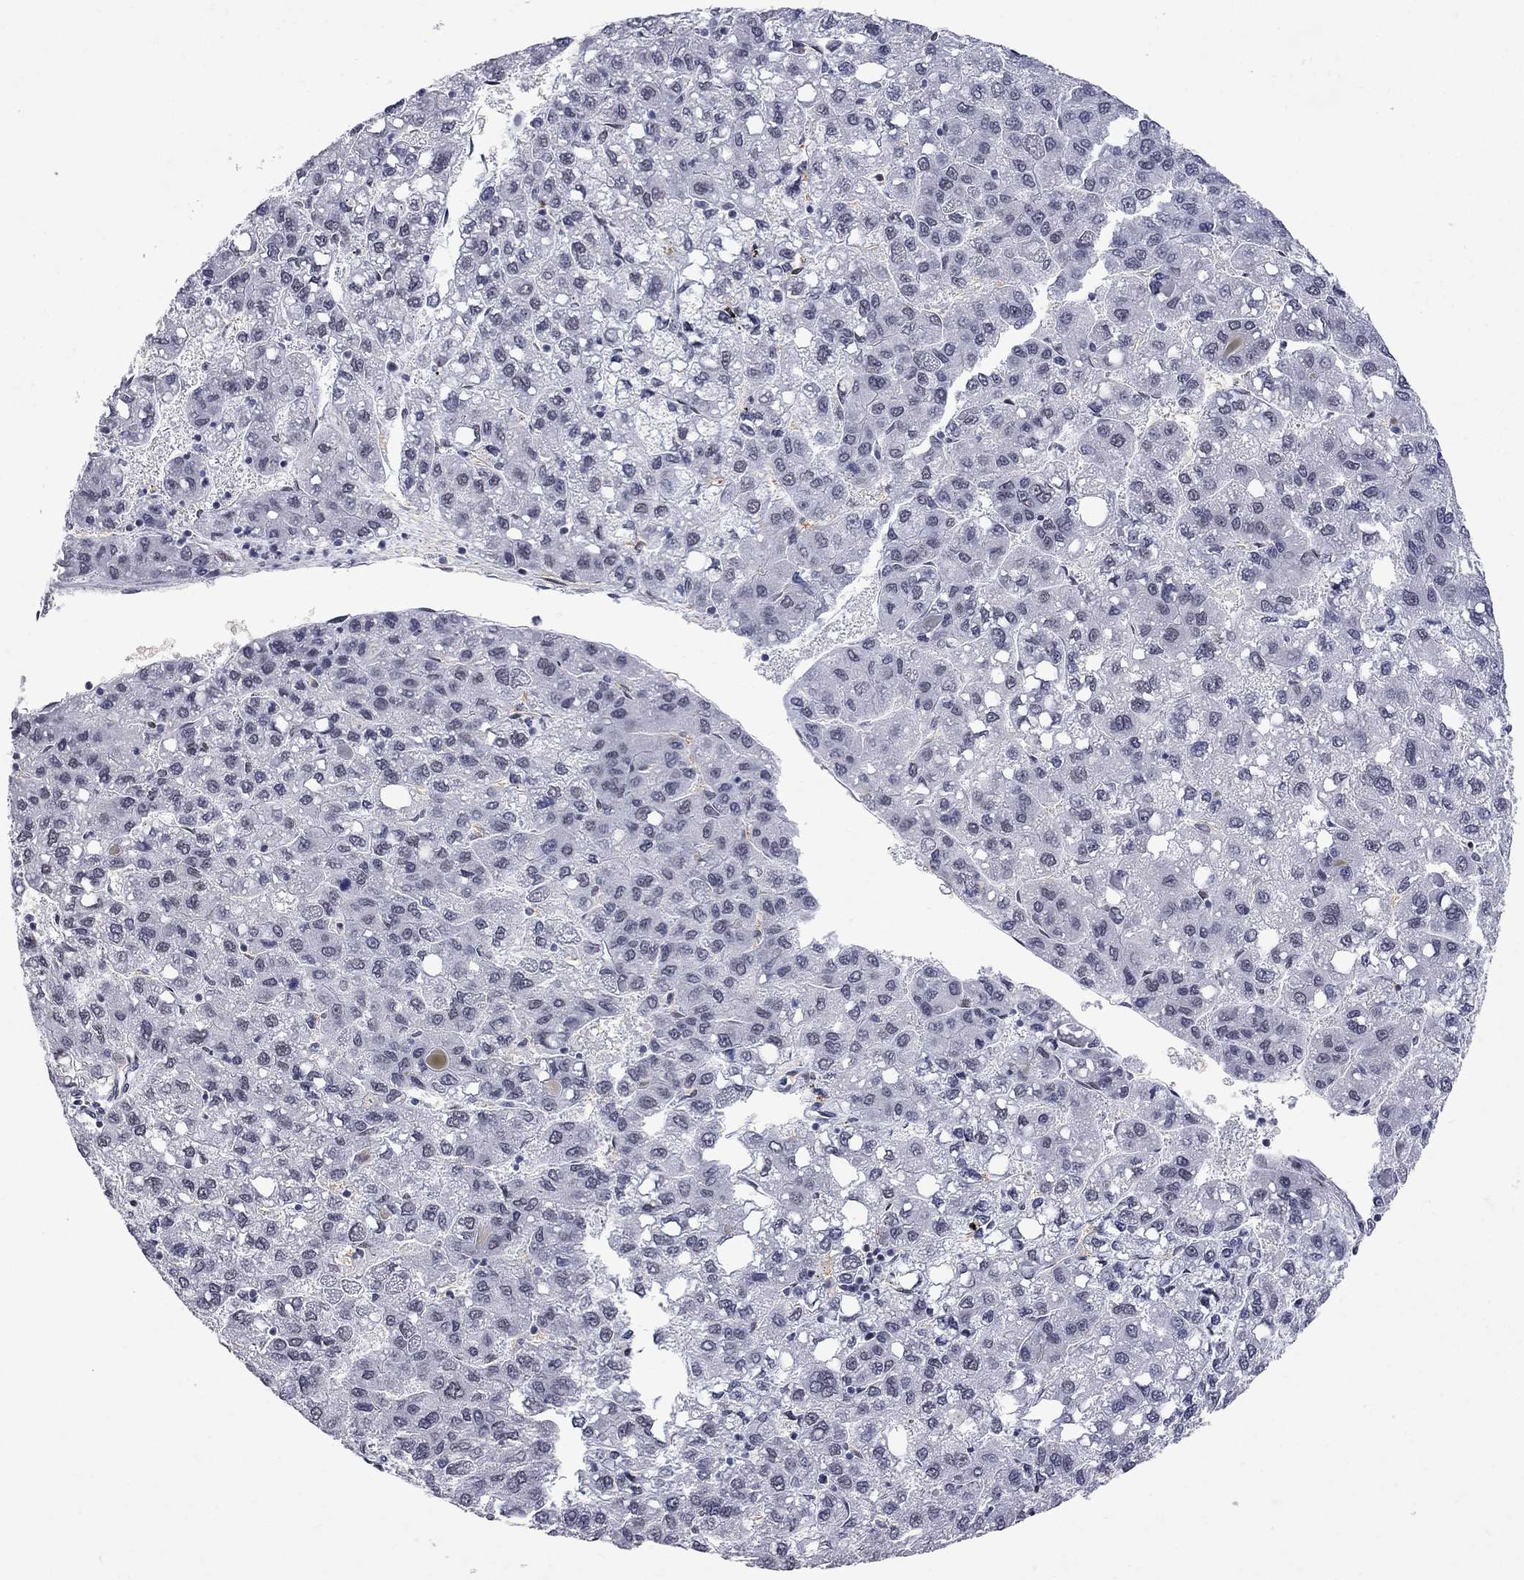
{"staining": {"intensity": "negative", "quantity": "none", "location": "none"}, "tissue": "liver cancer", "cell_type": "Tumor cells", "image_type": "cancer", "snomed": [{"axis": "morphology", "description": "Carcinoma, Hepatocellular, NOS"}, {"axis": "topography", "description": "Liver"}], "caption": "Hepatocellular carcinoma (liver) was stained to show a protein in brown. There is no significant positivity in tumor cells.", "gene": "ZBTB47", "patient": {"sex": "female", "age": 82}}